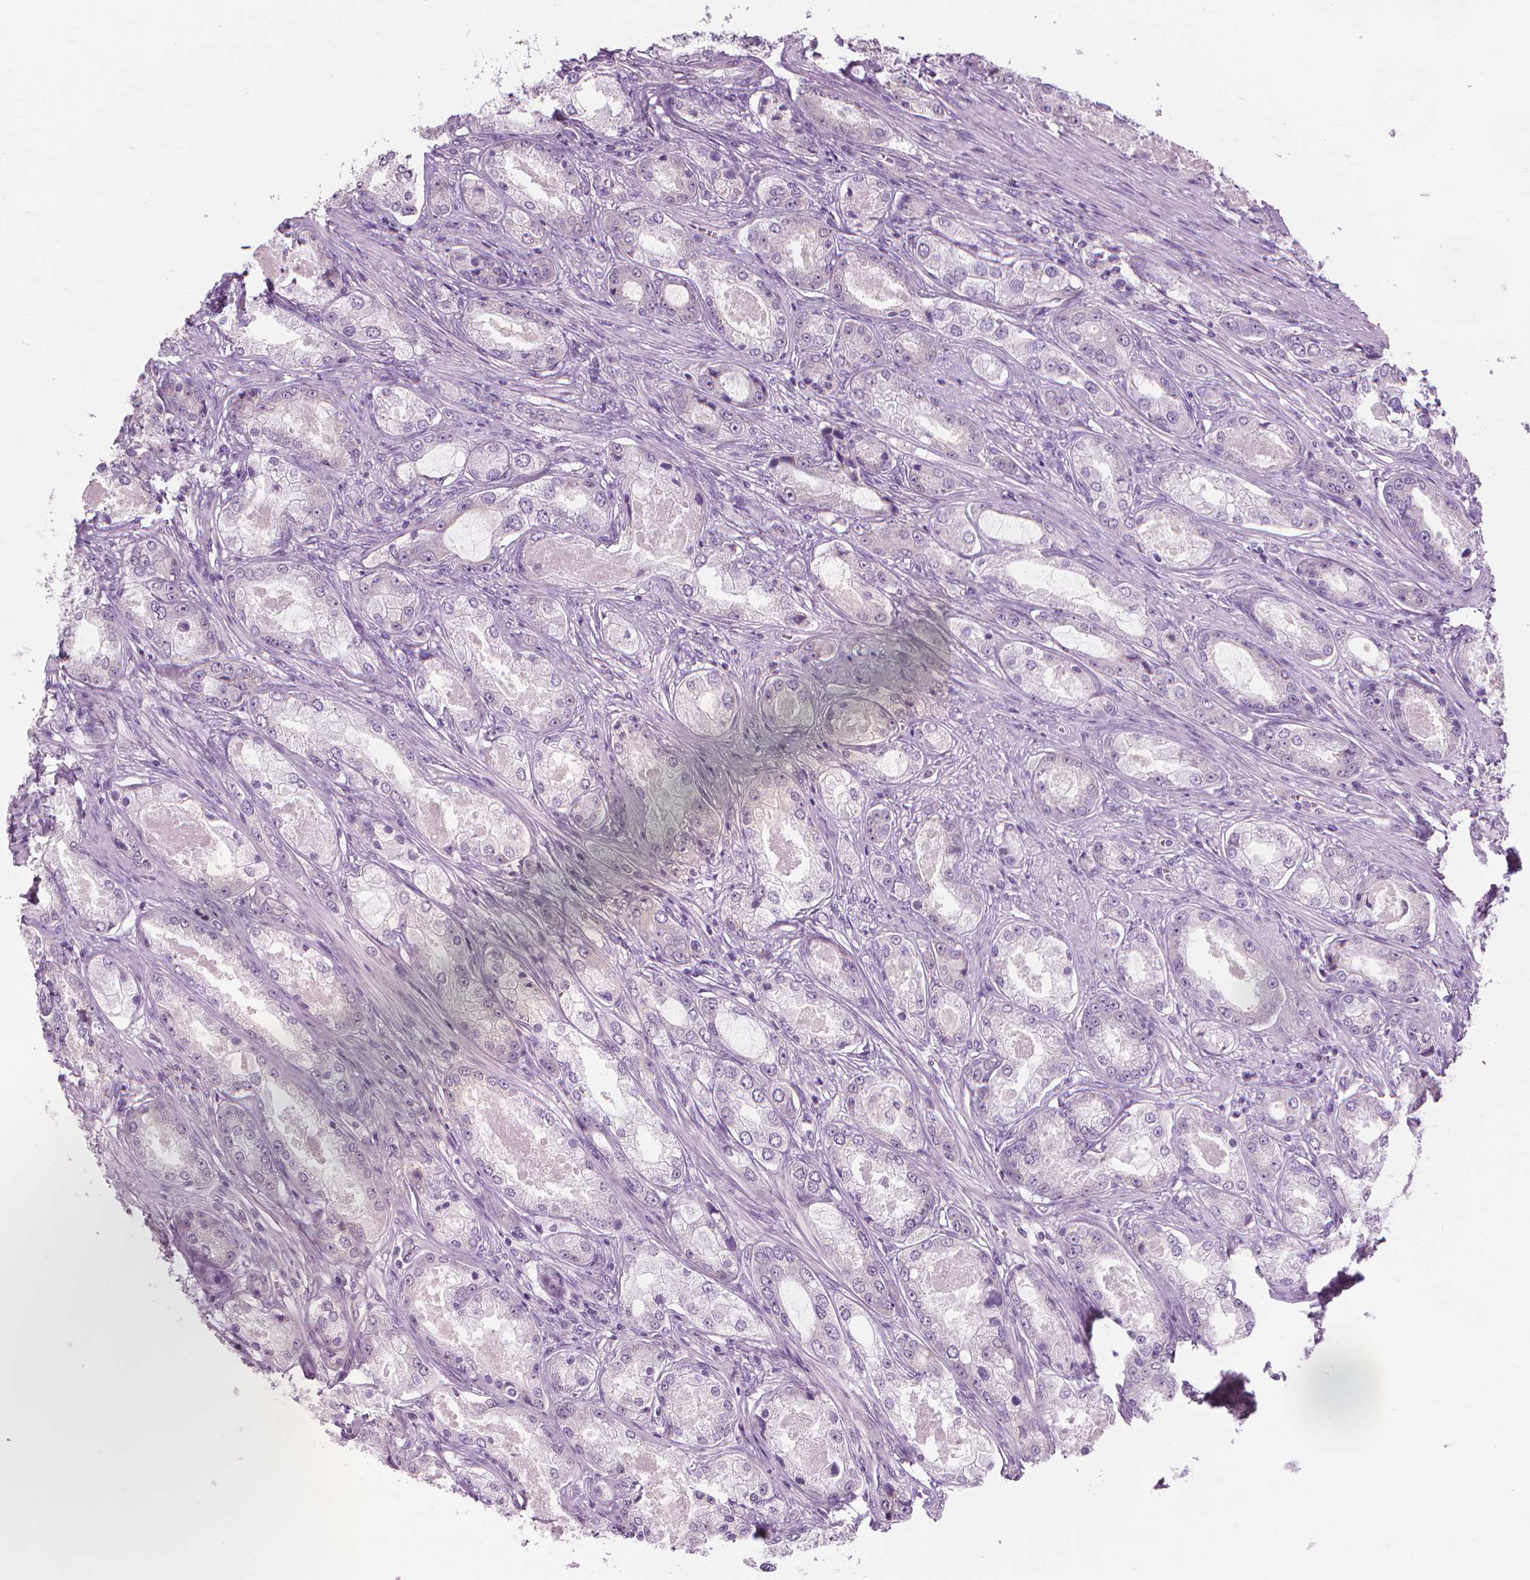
{"staining": {"intensity": "negative", "quantity": "none", "location": "none"}, "tissue": "prostate cancer", "cell_type": "Tumor cells", "image_type": "cancer", "snomed": [{"axis": "morphology", "description": "Adenocarcinoma, Low grade"}, {"axis": "topography", "description": "Prostate"}], "caption": "The immunohistochemistry (IHC) micrograph has no significant staining in tumor cells of low-grade adenocarcinoma (prostate) tissue.", "gene": "CFAP126", "patient": {"sex": "male", "age": 68}}